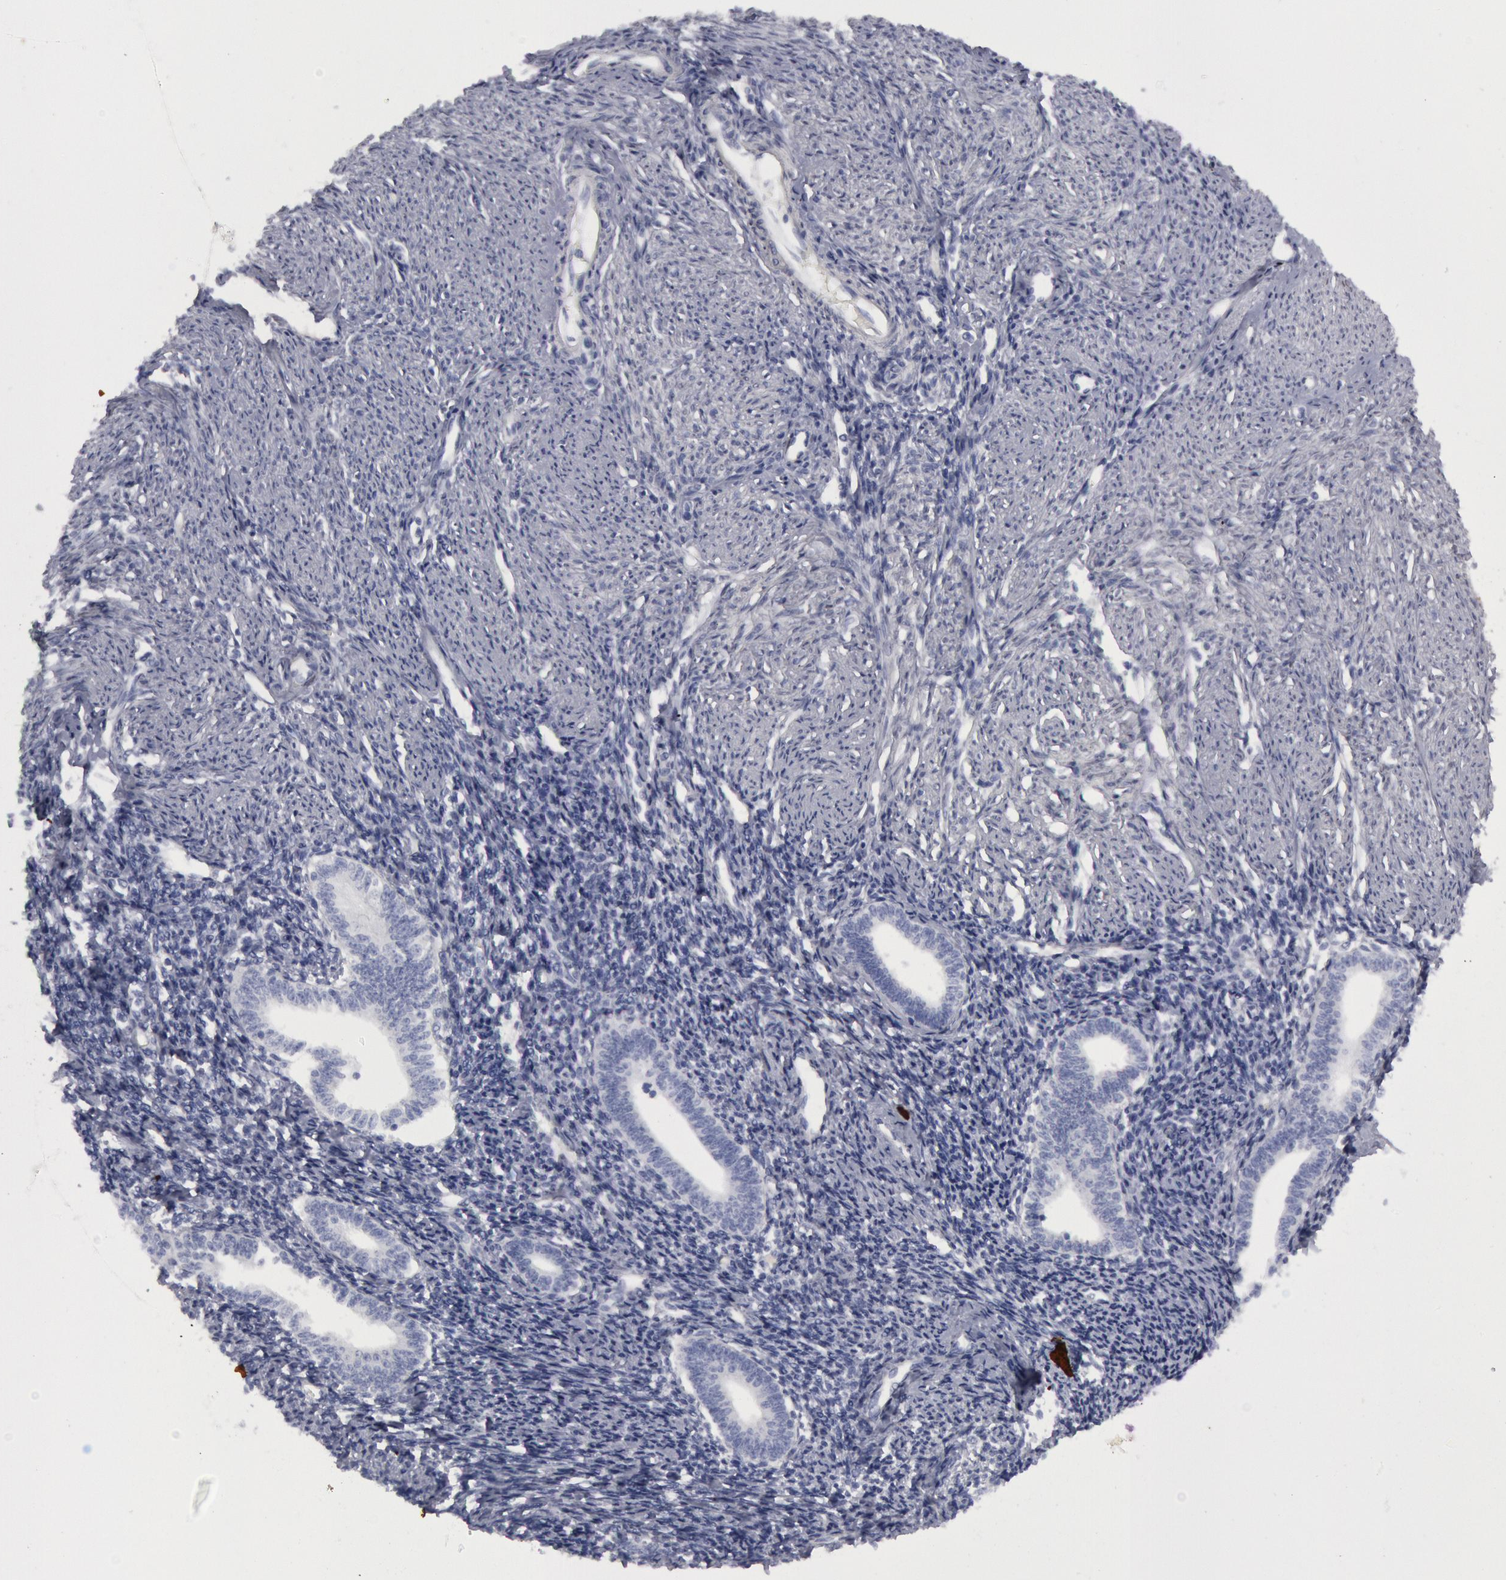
{"staining": {"intensity": "negative", "quantity": "none", "location": "none"}, "tissue": "endometrium", "cell_type": "Cells in endometrial stroma", "image_type": "normal", "snomed": [{"axis": "morphology", "description": "Normal tissue, NOS"}, {"axis": "topography", "description": "Endometrium"}], "caption": "This is a histopathology image of IHC staining of unremarkable endometrium, which shows no positivity in cells in endometrial stroma. The staining was performed using DAB to visualize the protein expression in brown, while the nuclei were stained in blue with hematoxylin (Magnification: 20x).", "gene": "FHL1", "patient": {"sex": "female", "age": 52}}